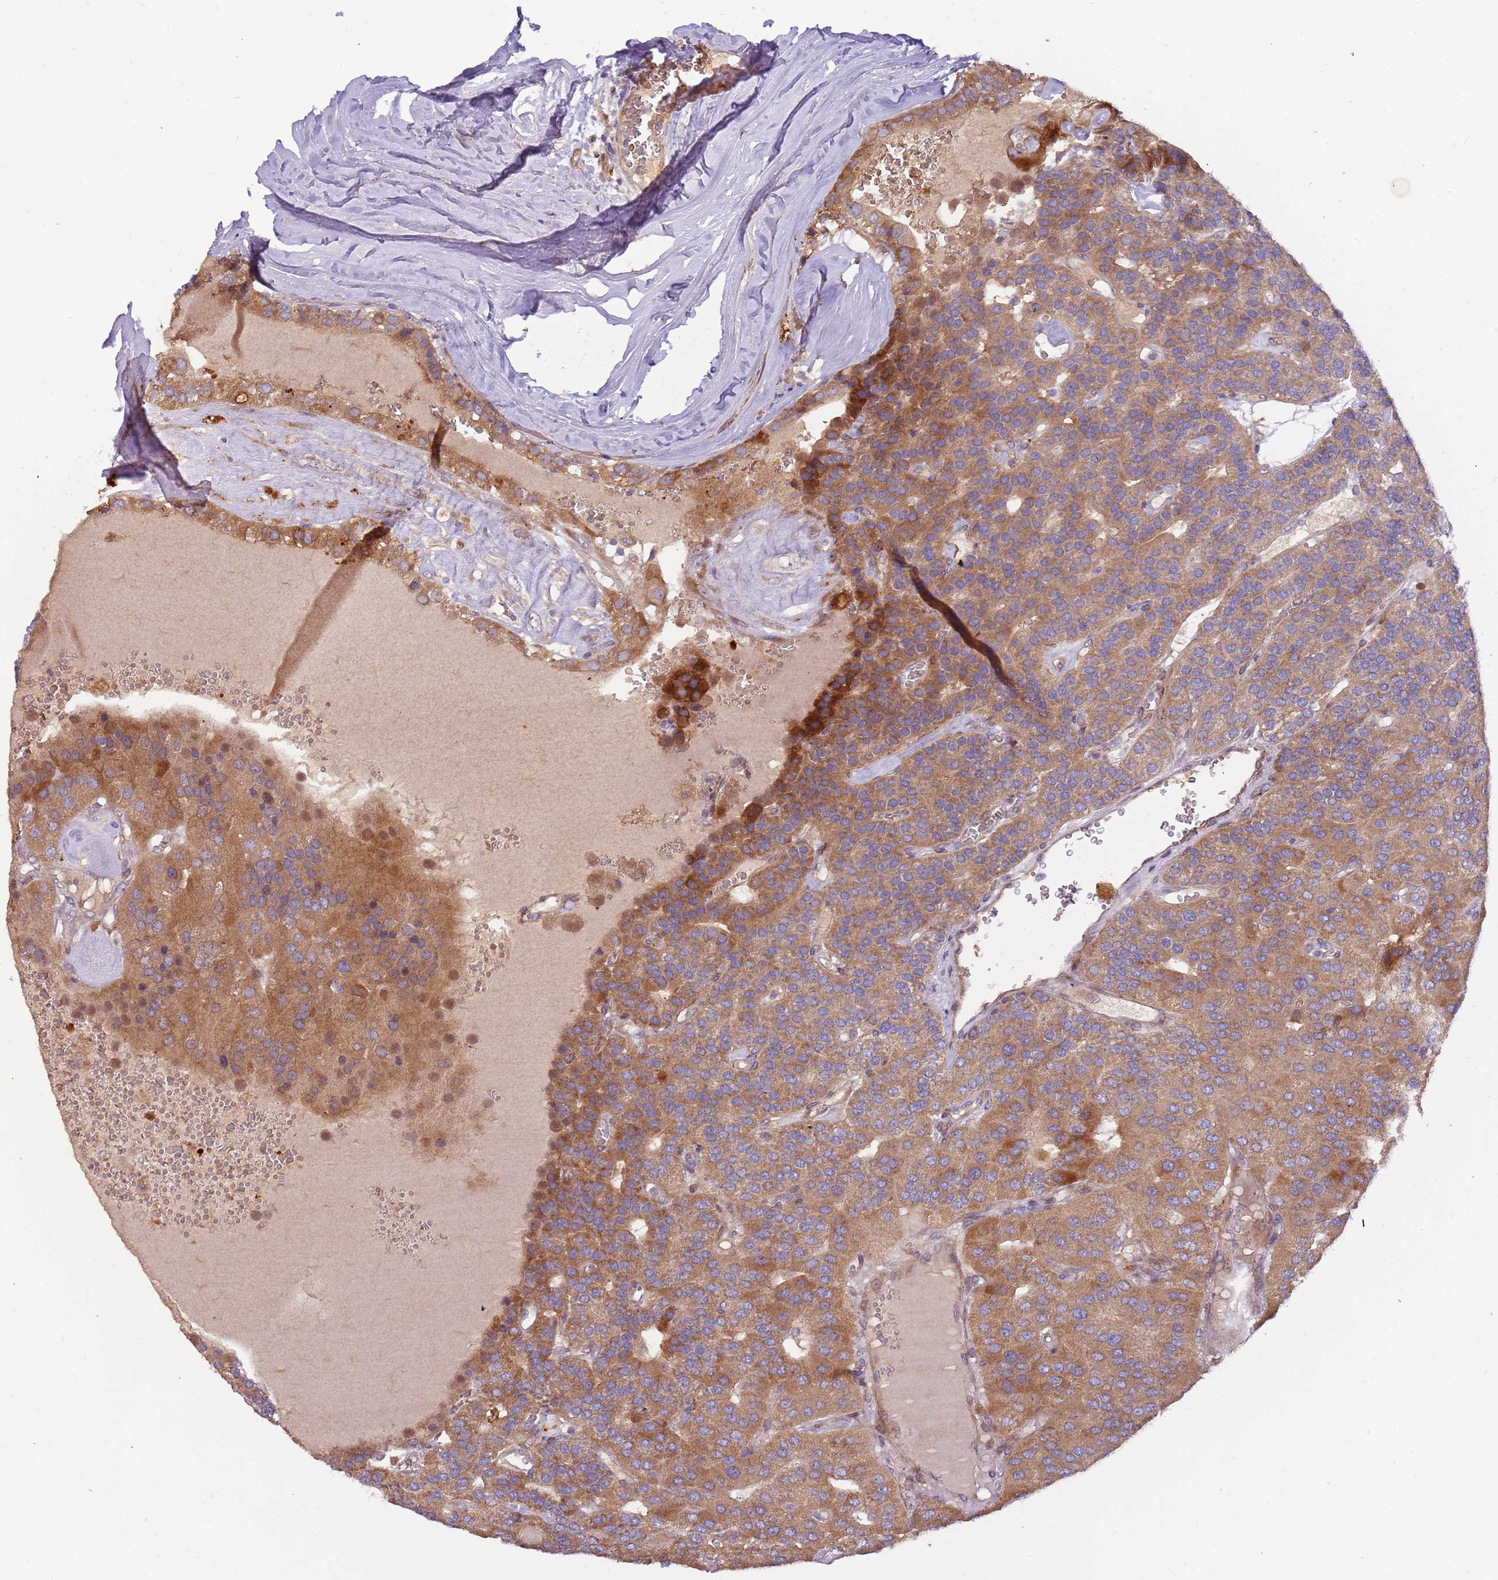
{"staining": {"intensity": "moderate", "quantity": ">75%", "location": "cytoplasmic/membranous"}, "tissue": "parathyroid gland", "cell_type": "Glandular cells", "image_type": "normal", "snomed": [{"axis": "morphology", "description": "Normal tissue, NOS"}, {"axis": "morphology", "description": "Adenoma, NOS"}, {"axis": "topography", "description": "Parathyroid gland"}], "caption": "High-power microscopy captured an immunohistochemistry (IHC) histopathology image of normal parathyroid gland, revealing moderate cytoplasmic/membranous positivity in approximately >75% of glandular cells.", "gene": "TRAPPC6B", "patient": {"sex": "female", "age": 86}}